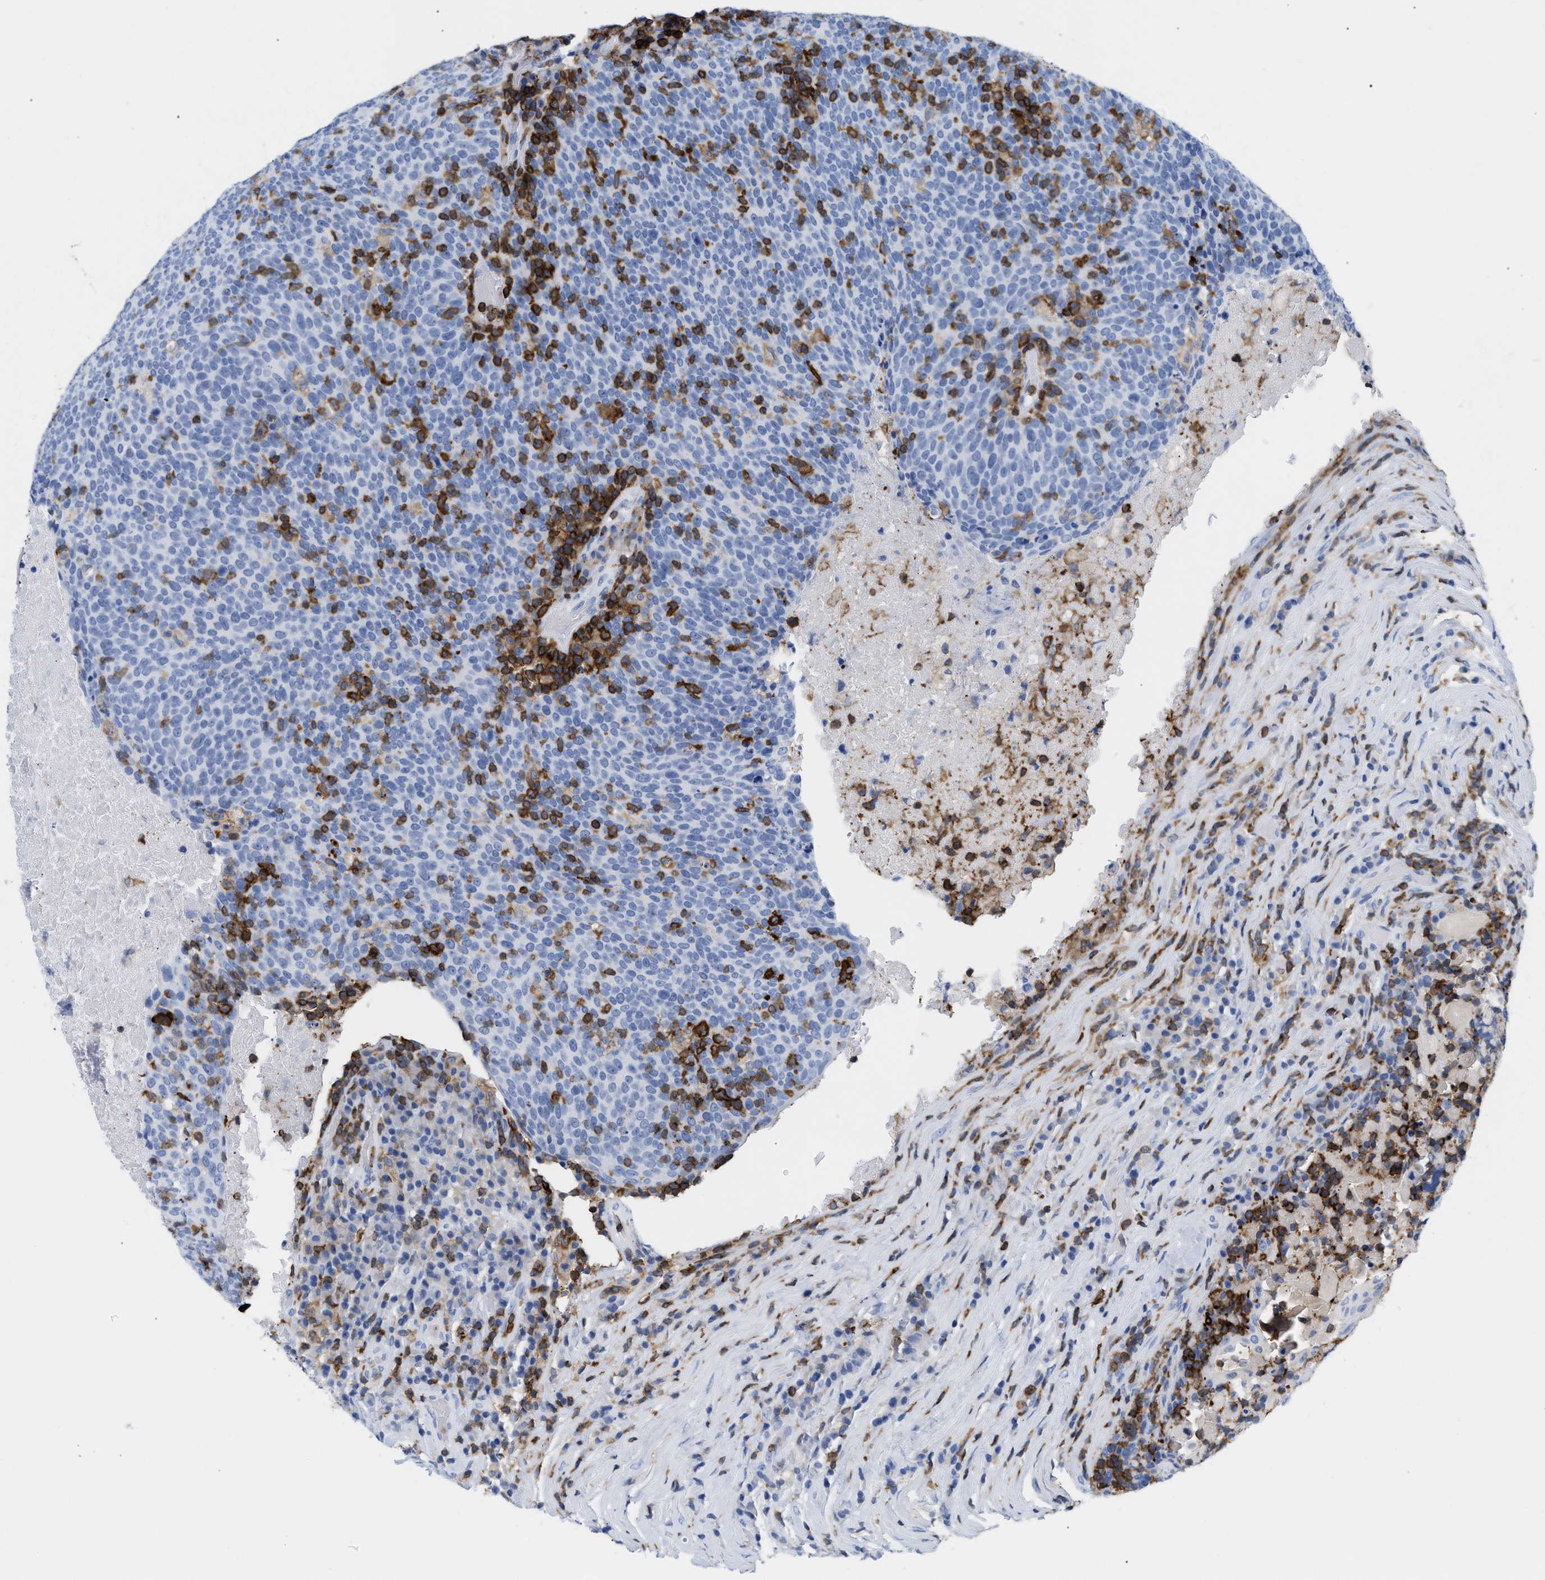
{"staining": {"intensity": "negative", "quantity": "none", "location": "none"}, "tissue": "head and neck cancer", "cell_type": "Tumor cells", "image_type": "cancer", "snomed": [{"axis": "morphology", "description": "Squamous cell carcinoma, NOS"}, {"axis": "morphology", "description": "Squamous cell carcinoma, metastatic, NOS"}, {"axis": "topography", "description": "Lymph node"}, {"axis": "topography", "description": "Head-Neck"}], "caption": "The histopathology image exhibits no significant staining in tumor cells of metastatic squamous cell carcinoma (head and neck).", "gene": "LCP1", "patient": {"sex": "male", "age": 62}}